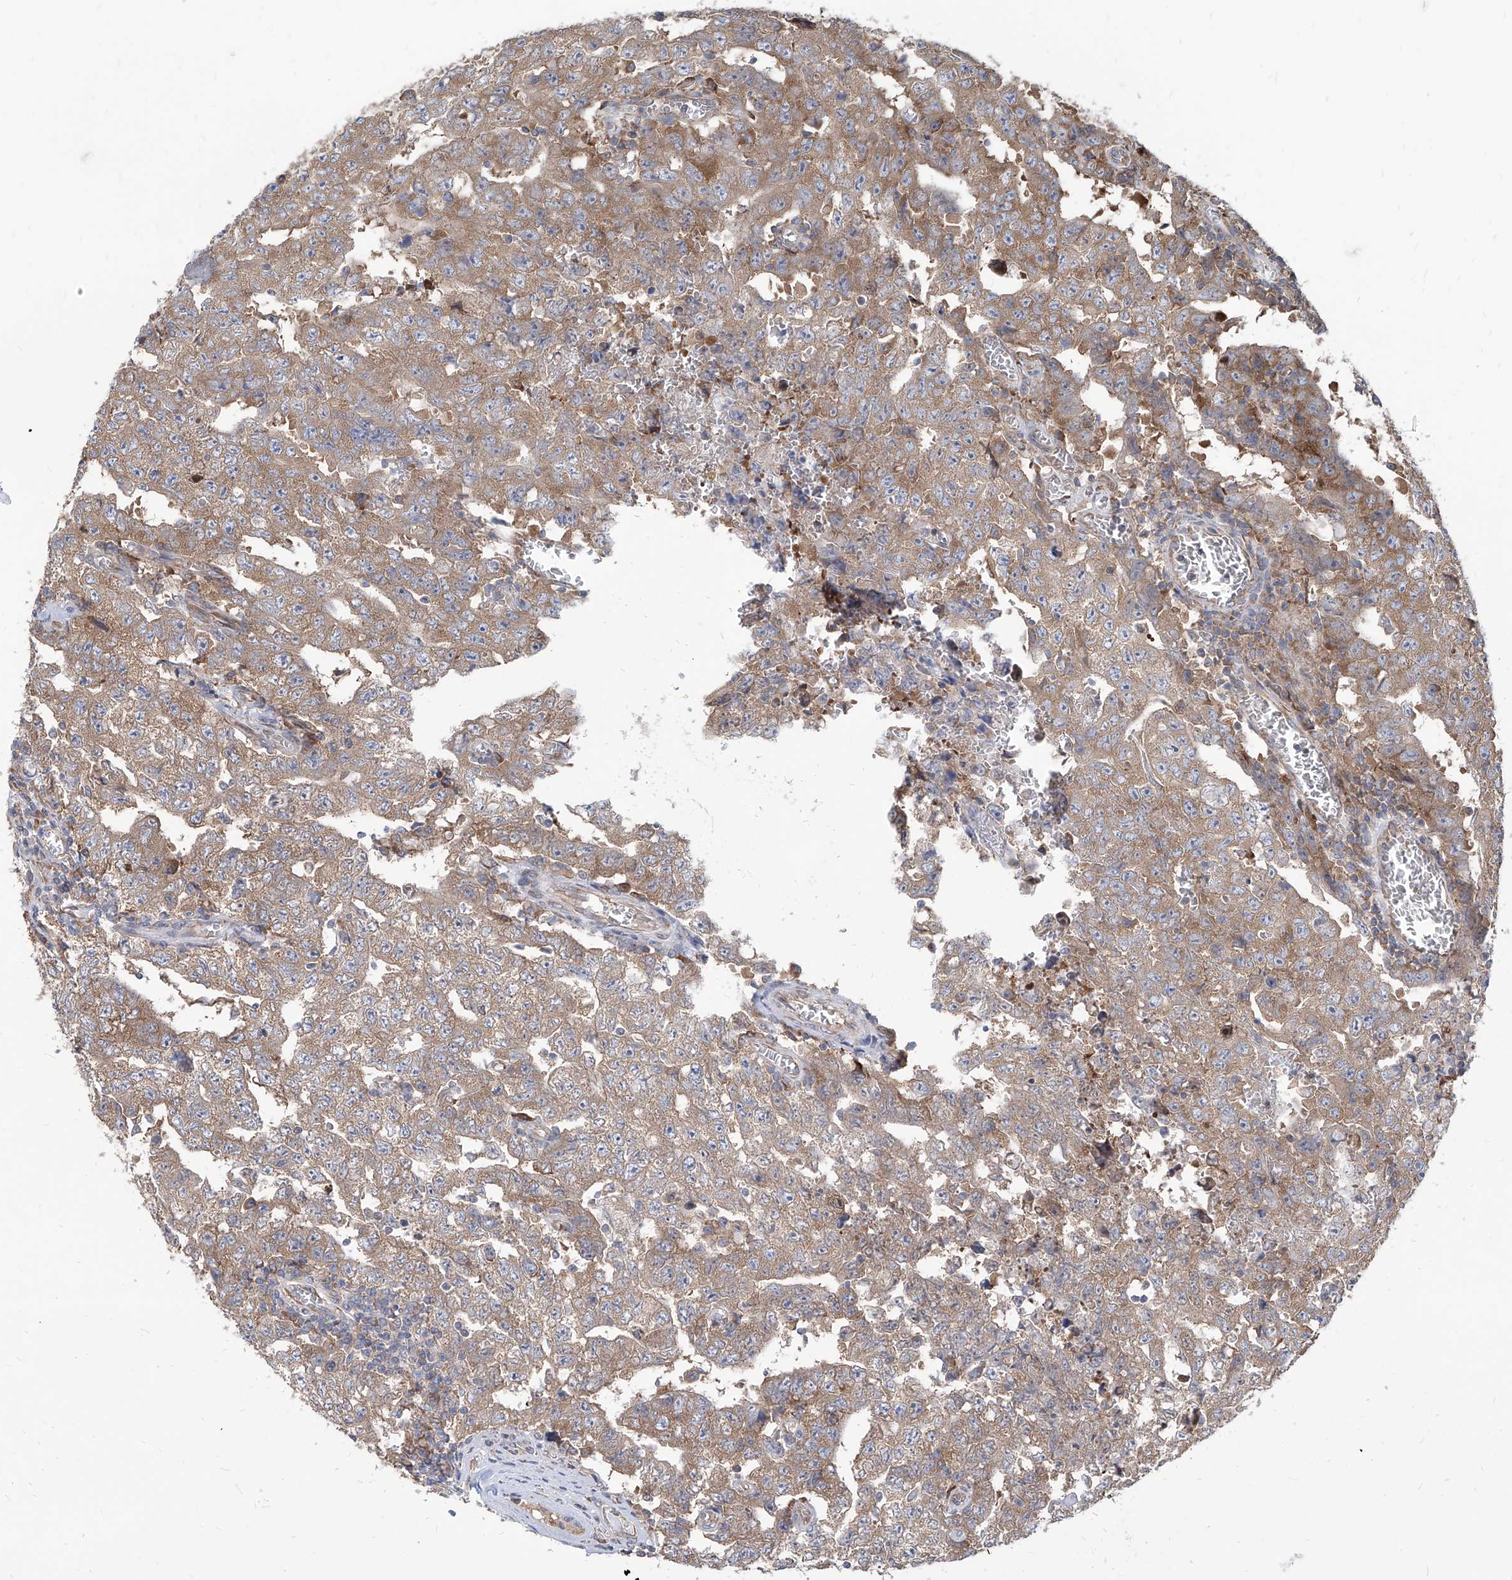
{"staining": {"intensity": "moderate", "quantity": ">75%", "location": "cytoplasmic/membranous"}, "tissue": "testis cancer", "cell_type": "Tumor cells", "image_type": "cancer", "snomed": [{"axis": "morphology", "description": "Carcinoma, Embryonal, NOS"}, {"axis": "topography", "description": "Testis"}], "caption": "Testis cancer was stained to show a protein in brown. There is medium levels of moderate cytoplasmic/membranous staining in about >75% of tumor cells.", "gene": "FAM83B", "patient": {"sex": "male", "age": 26}}